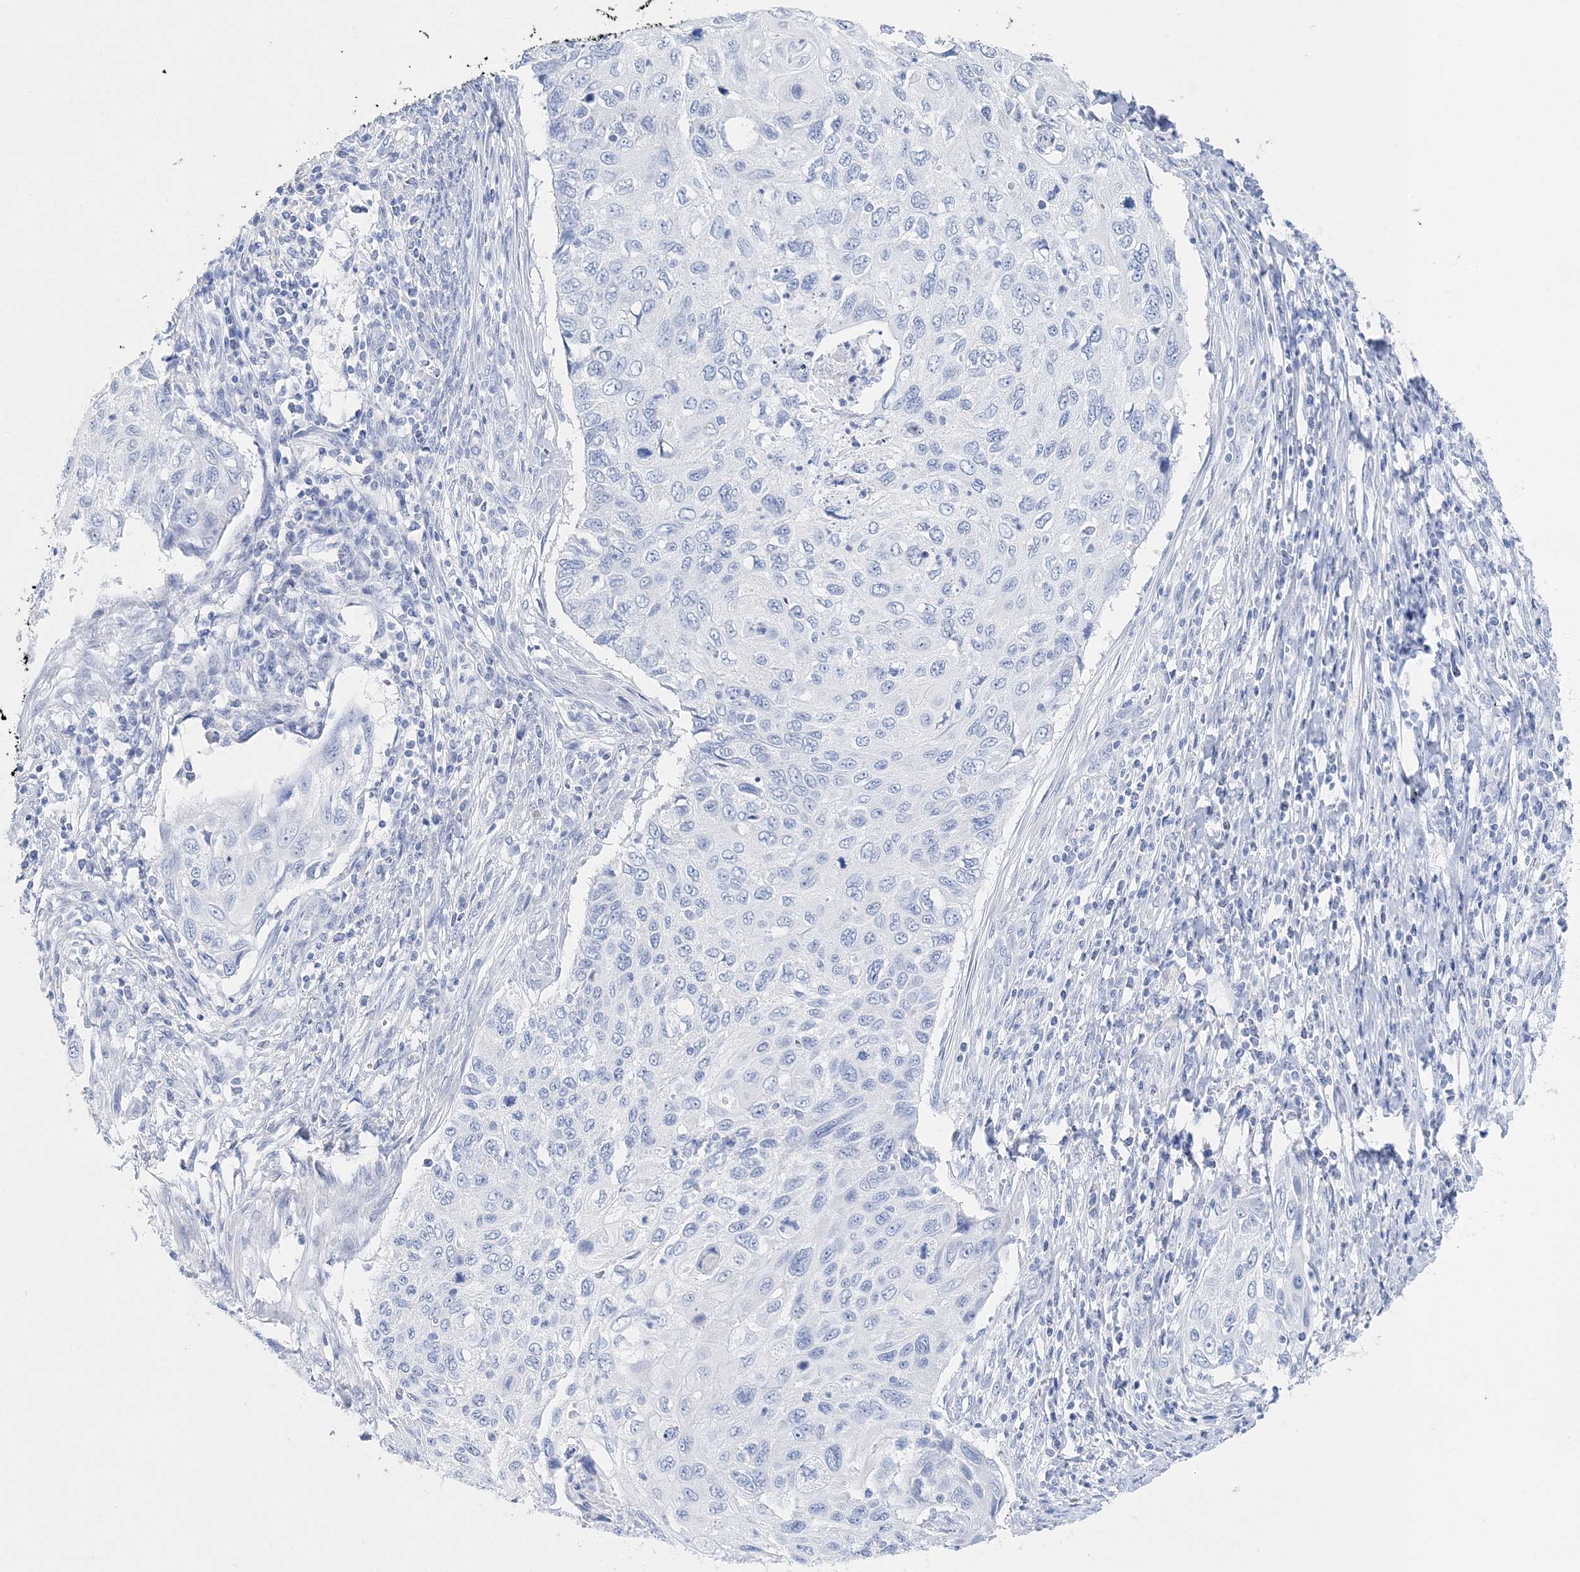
{"staining": {"intensity": "negative", "quantity": "none", "location": "none"}, "tissue": "cervical cancer", "cell_type": "Tumor cells", "image_type": "cancer", "snomed": [{"axis": "morphology", "description": "Squamous cell carcinoma, NOS"}, {"axis": "topography", "description": "Cervix"}], "caption": "A histopathology image of squamous cell carcinoma (cervical) stained for a protein demonstrates no brown staining in tumor cells.", "gene": "TSPYL6", "patient": {"sex": "female", "age": 70}}